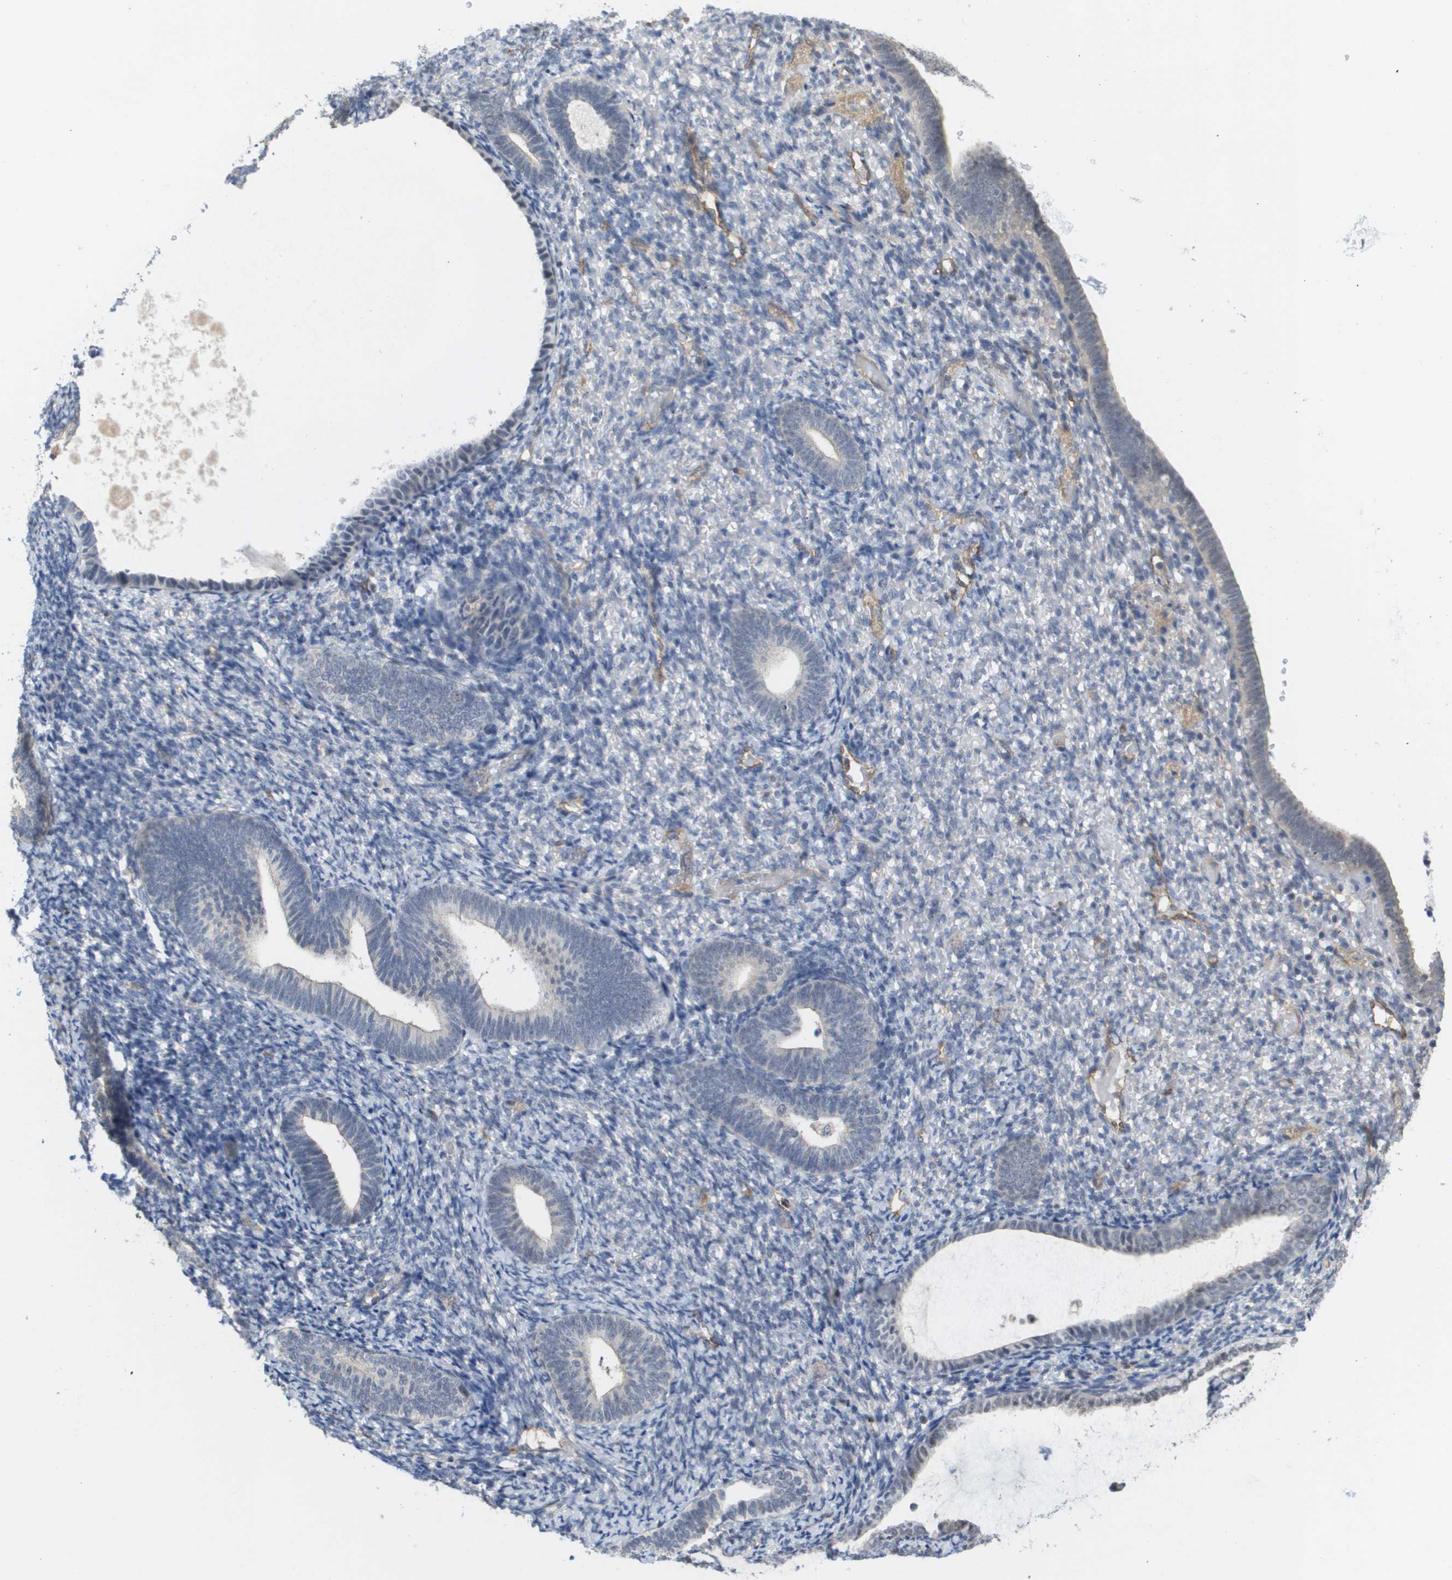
{"staining": {"intensity": "negative", "quantity": "none", "location": "none"}, "tissue": "endometrium", "cell_type": "Cells in endometrial stroma", "image_type": "normal", "snomed": [{"axis": "morphology", "description": "Normal tissue, NOS"}, {"axis": "topography", "description": "Endometrium"}], "caption": "Immunohistochemistry (IHC) of normal human endometrium demonstrates no expression in cells in endometrial stroma.", "gene": "RNF112", "patient": {"sex": "female", "age": 66}}